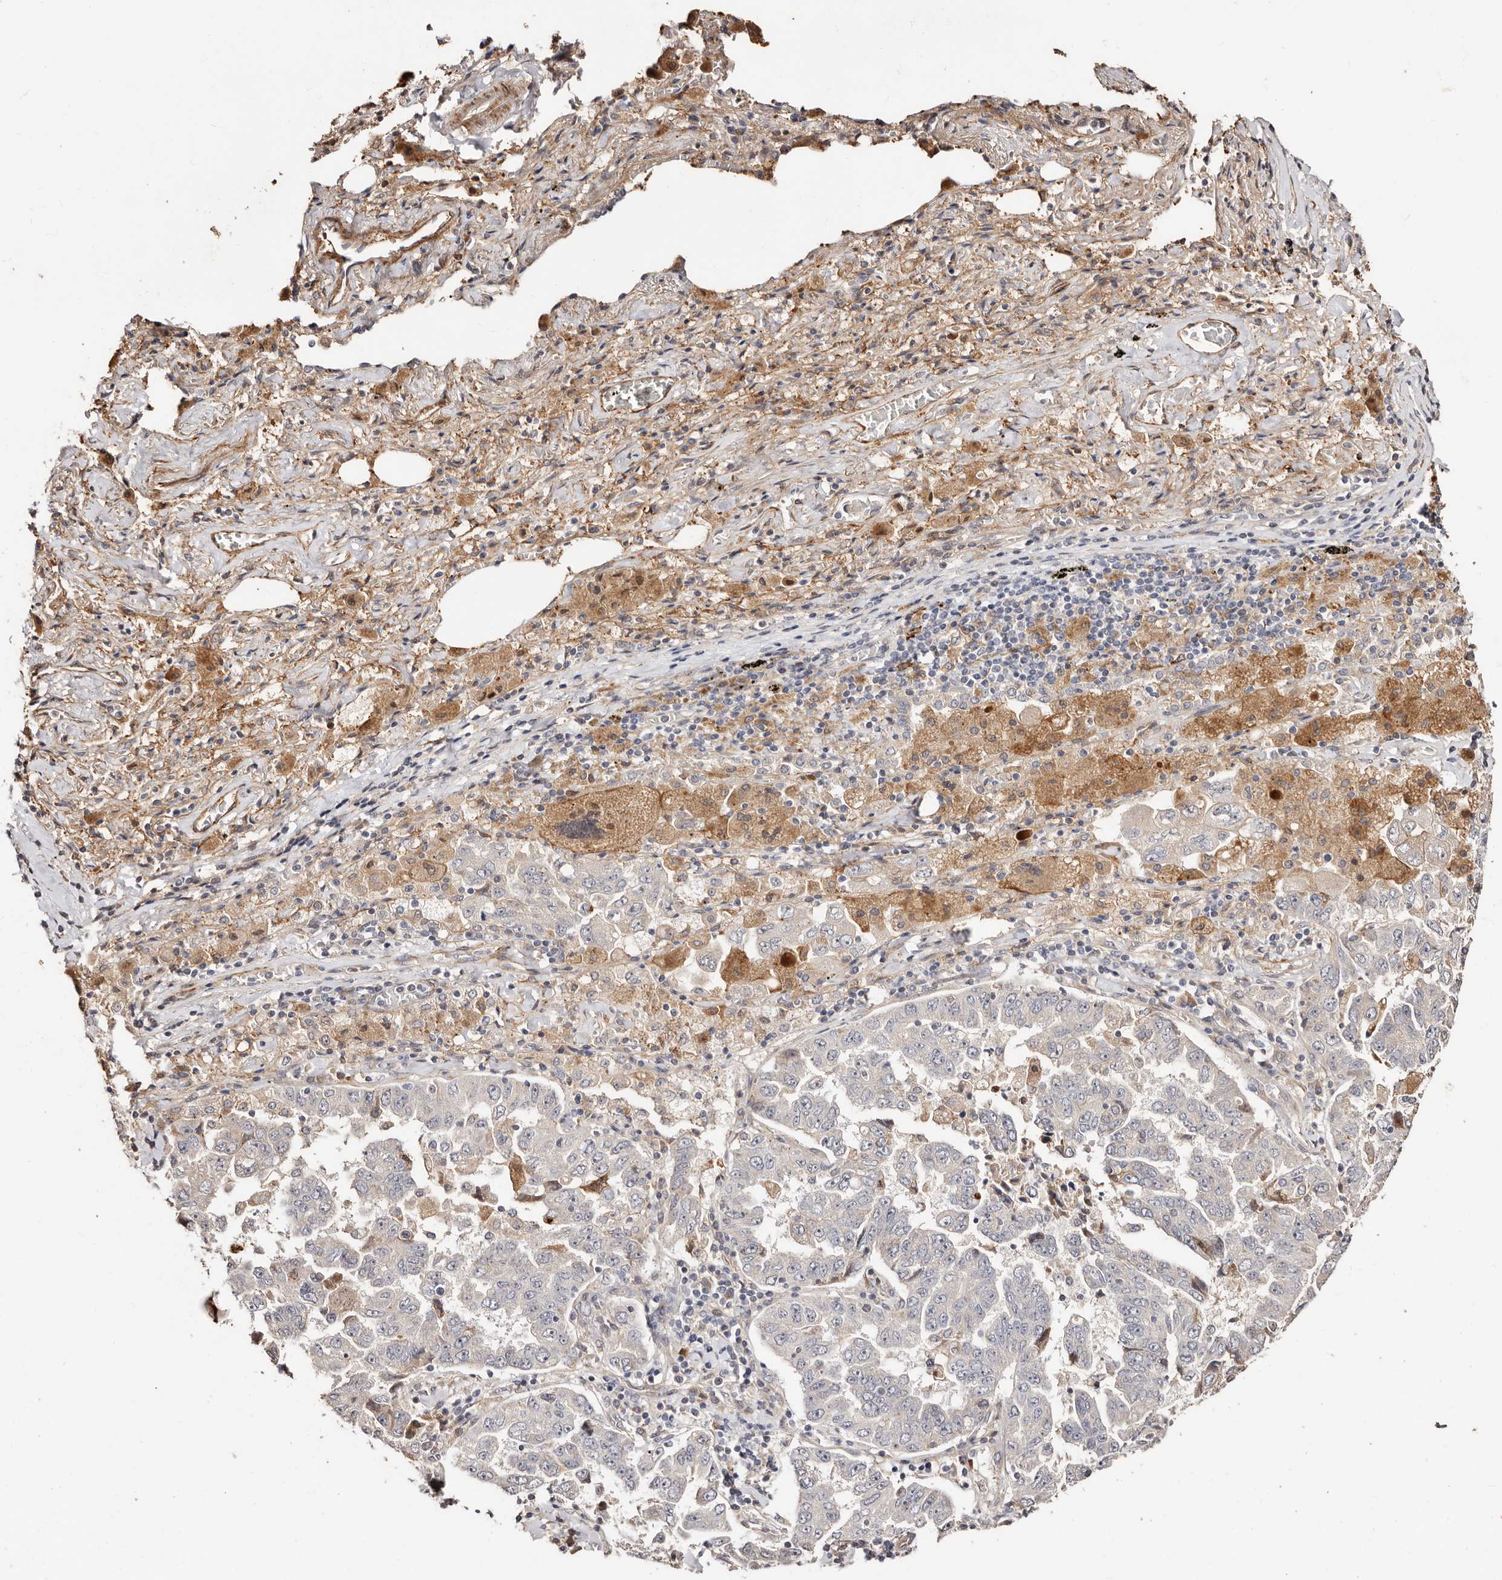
{"staining": {"intensity": "negative", "quantity": "none", "location": "none"}, "tissue": "lung cancer", "cell_type": "Tumor cells", "image_type": "cancer", "snomed": [{"axis": "morphology", "description": "Adenocarcinoma, NOS"}, {"axis": "topography", "description": "Lung"}], "caption": "A high-resolution image shows immunohistochemistry (IHC) staining of lung adenocarcinoma, which reveals no significant staining in tumor cells.", "gene": "APOL6", "patient": {"sex": "female", "age": 51}}